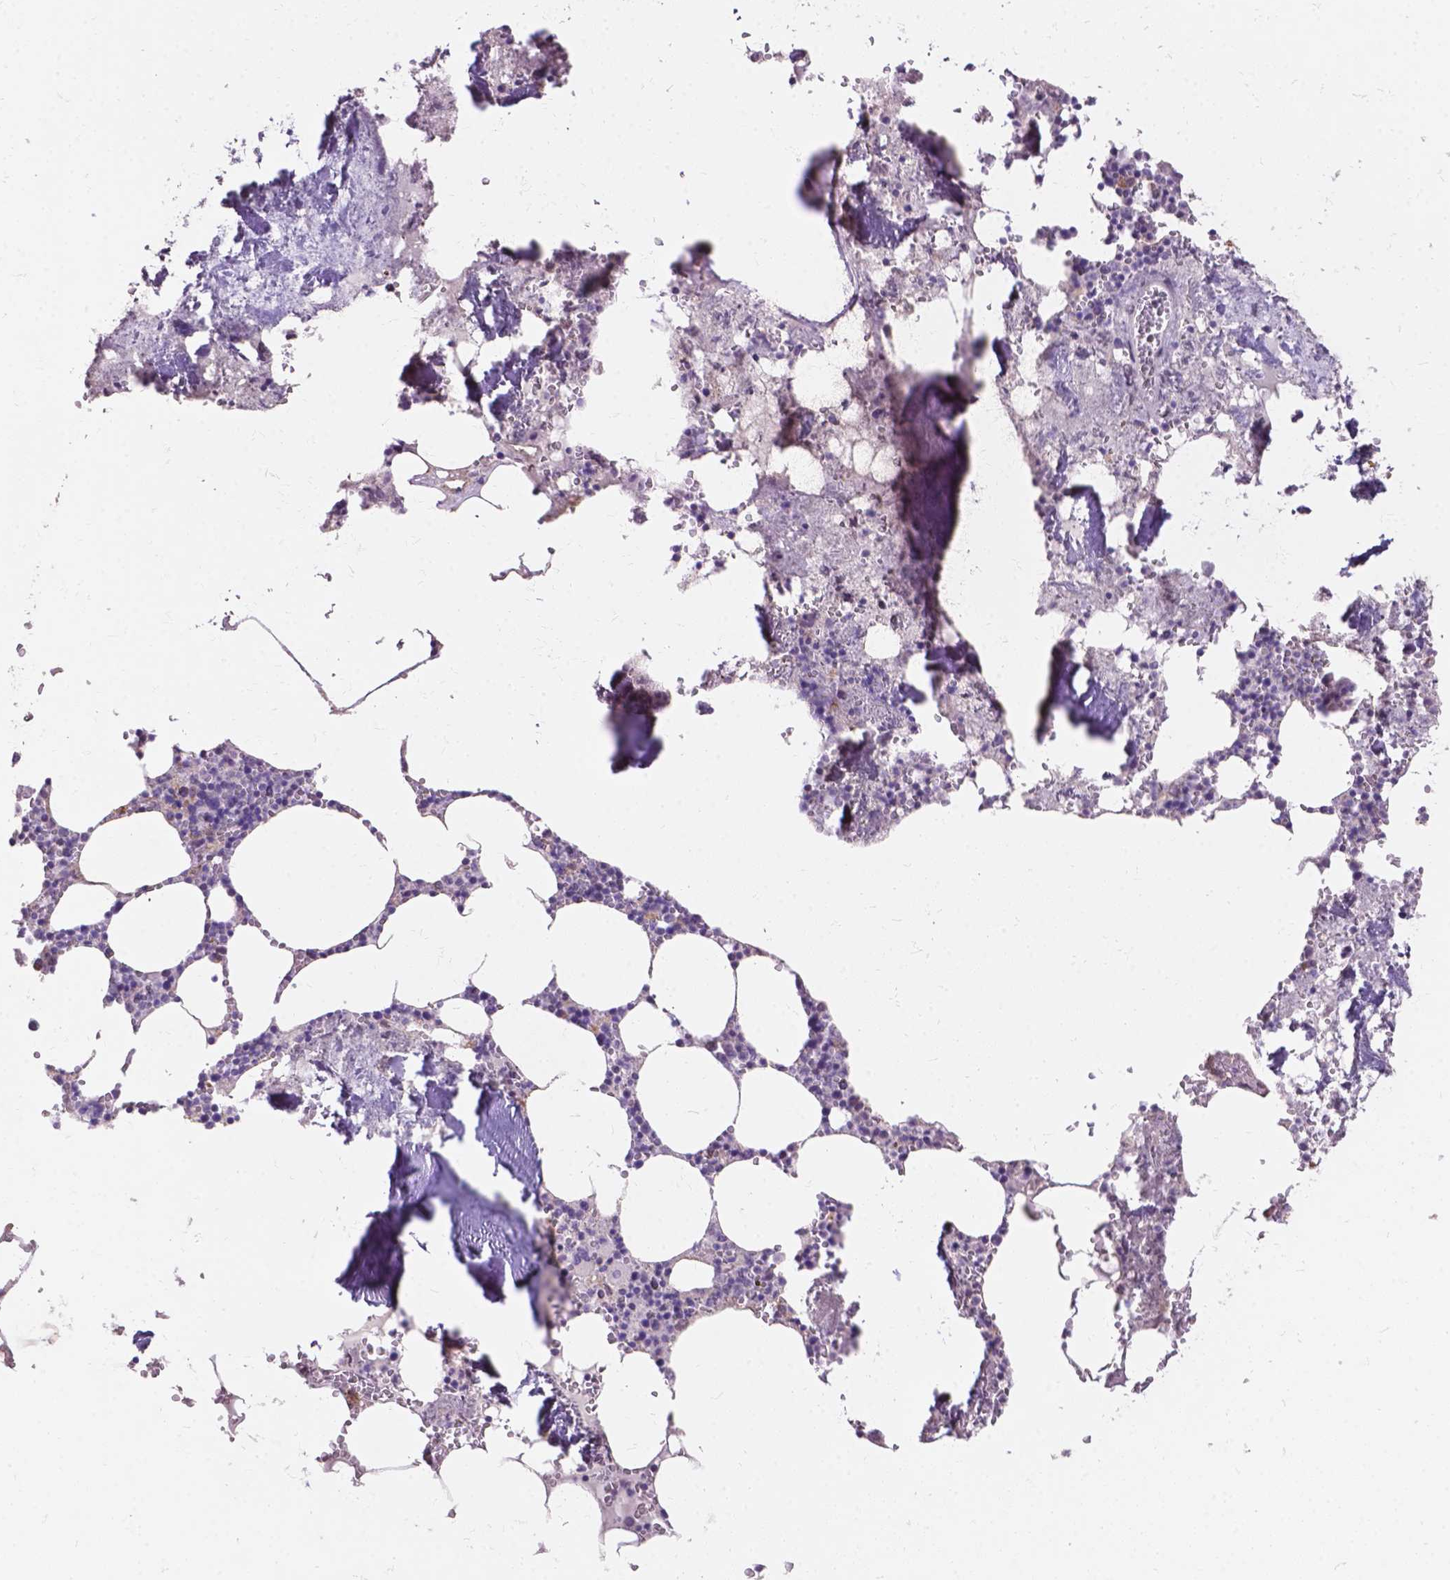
{"staining": {"intensity": "negative", "quantity": "none", "location": "none"}, "tissue": "bone marrow", "cell_type": "Hematopoietic cells", "image_type": "normal", "snomed": [{"axis": "morphology", "description": "Normal tissue, NOS"}, {"axis": "topography", "description": "Bone marrow"}], "caption": "A histopathology image of human bone marrow is negative for staining in hematopoietic cells. The staining was performed using DAB to visualize the protein expression in brown, while the nuclei were stained in blue with hematoxylin (Magnification: 20x).", "gene": "MYH14", "patient": {"sex": "male", "age": 54}}